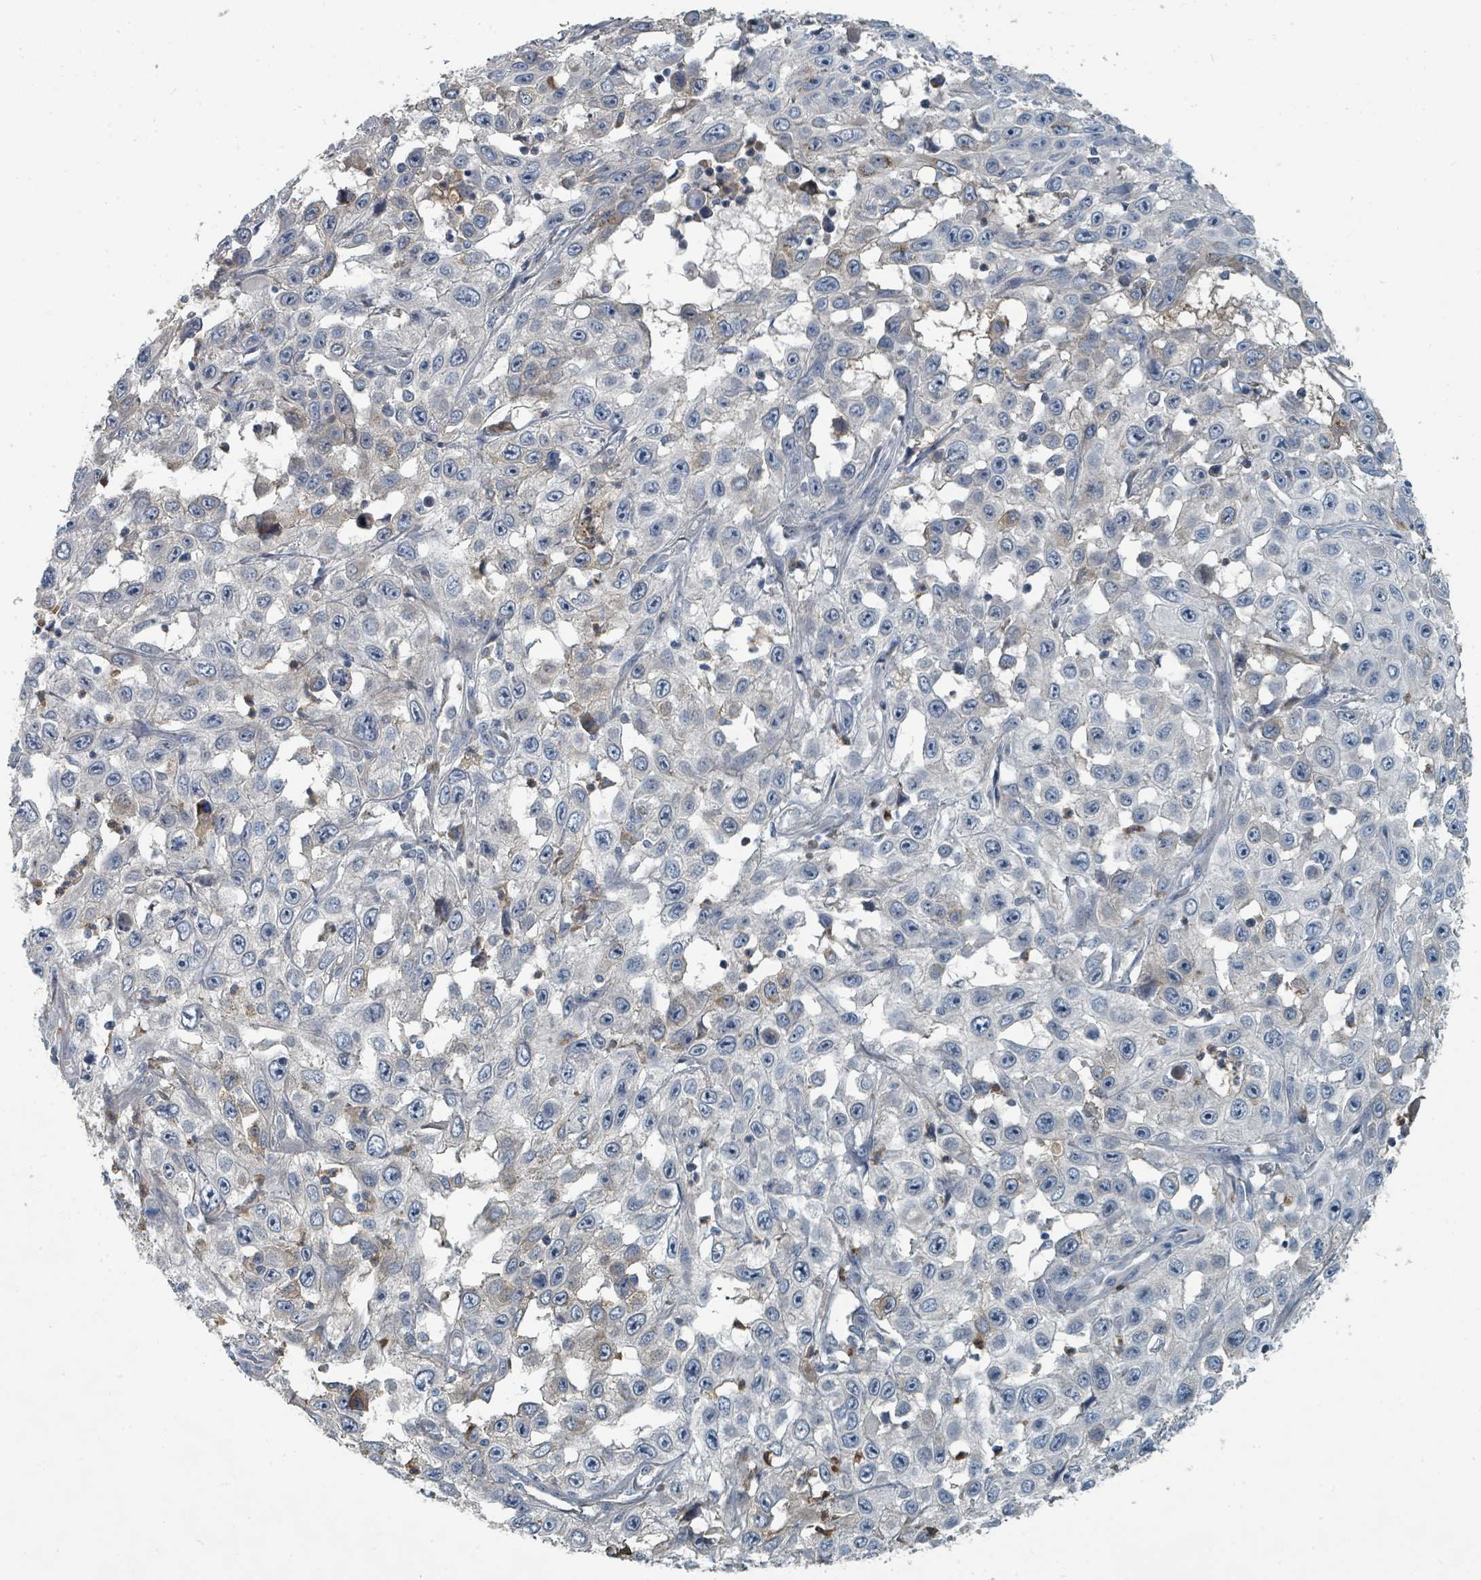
{"staining": {"intensity": "negative", "quantity": "none", "location": "none"}, "tissue": "skin cancer", "cell_type": "Tumor cells", "image_type": "cancer", "snomed": [{"axis": "morphology", "description": "Squamous cell carcinoma, NOS"}, {"axis": "topography", "description": "Skin"}], "caption": "IHC of human skin cancer (squamous cell carcinoma) exhibits no positivity in tumor cells.", "gene": "SLC44A5", "patient": {"sex": "male", "age": 82}}